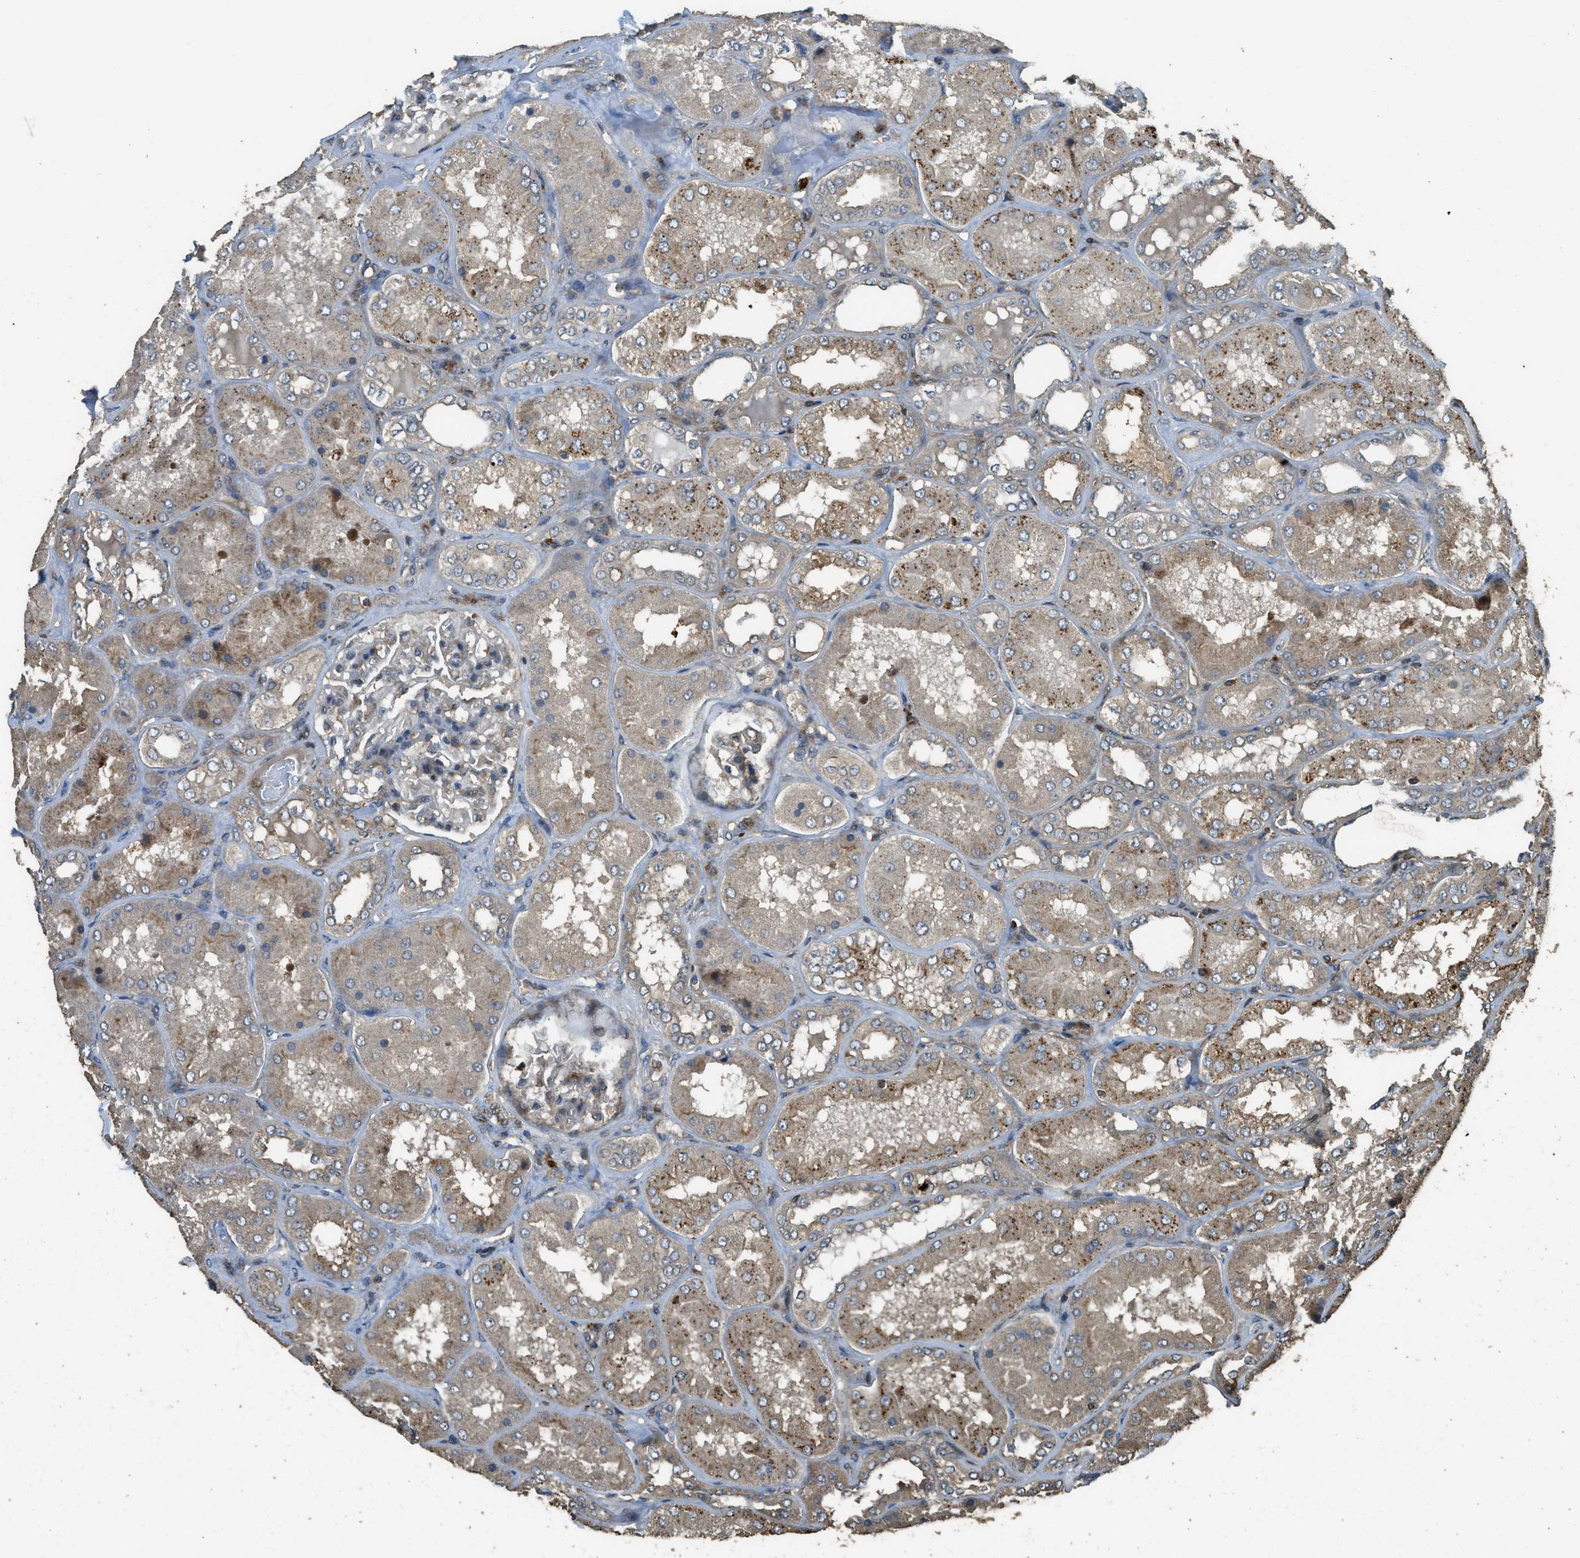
{"staining": {"intensity": "weak", "quantity": ">75%", "location": "cytoplasmic/membranous"}, "tissue": "kidney", "cell_type": "Cells in glomeruli", "image_type": "normal", "snomed": [{"axis": "morphology", "description": "Normal tissue, NOS"}, {"axis": "topography", "description": "Kidney"}], "caption": "Immunohistochemistry micrograph of unremarkable kidney stained for a protein (brown), which shows low levels of weak cytoplasmic/membranous staining in about >75% of cells in glomeruli.", "gene": "PPP6R3", "patient": {"sex": "female", "age": 56}}